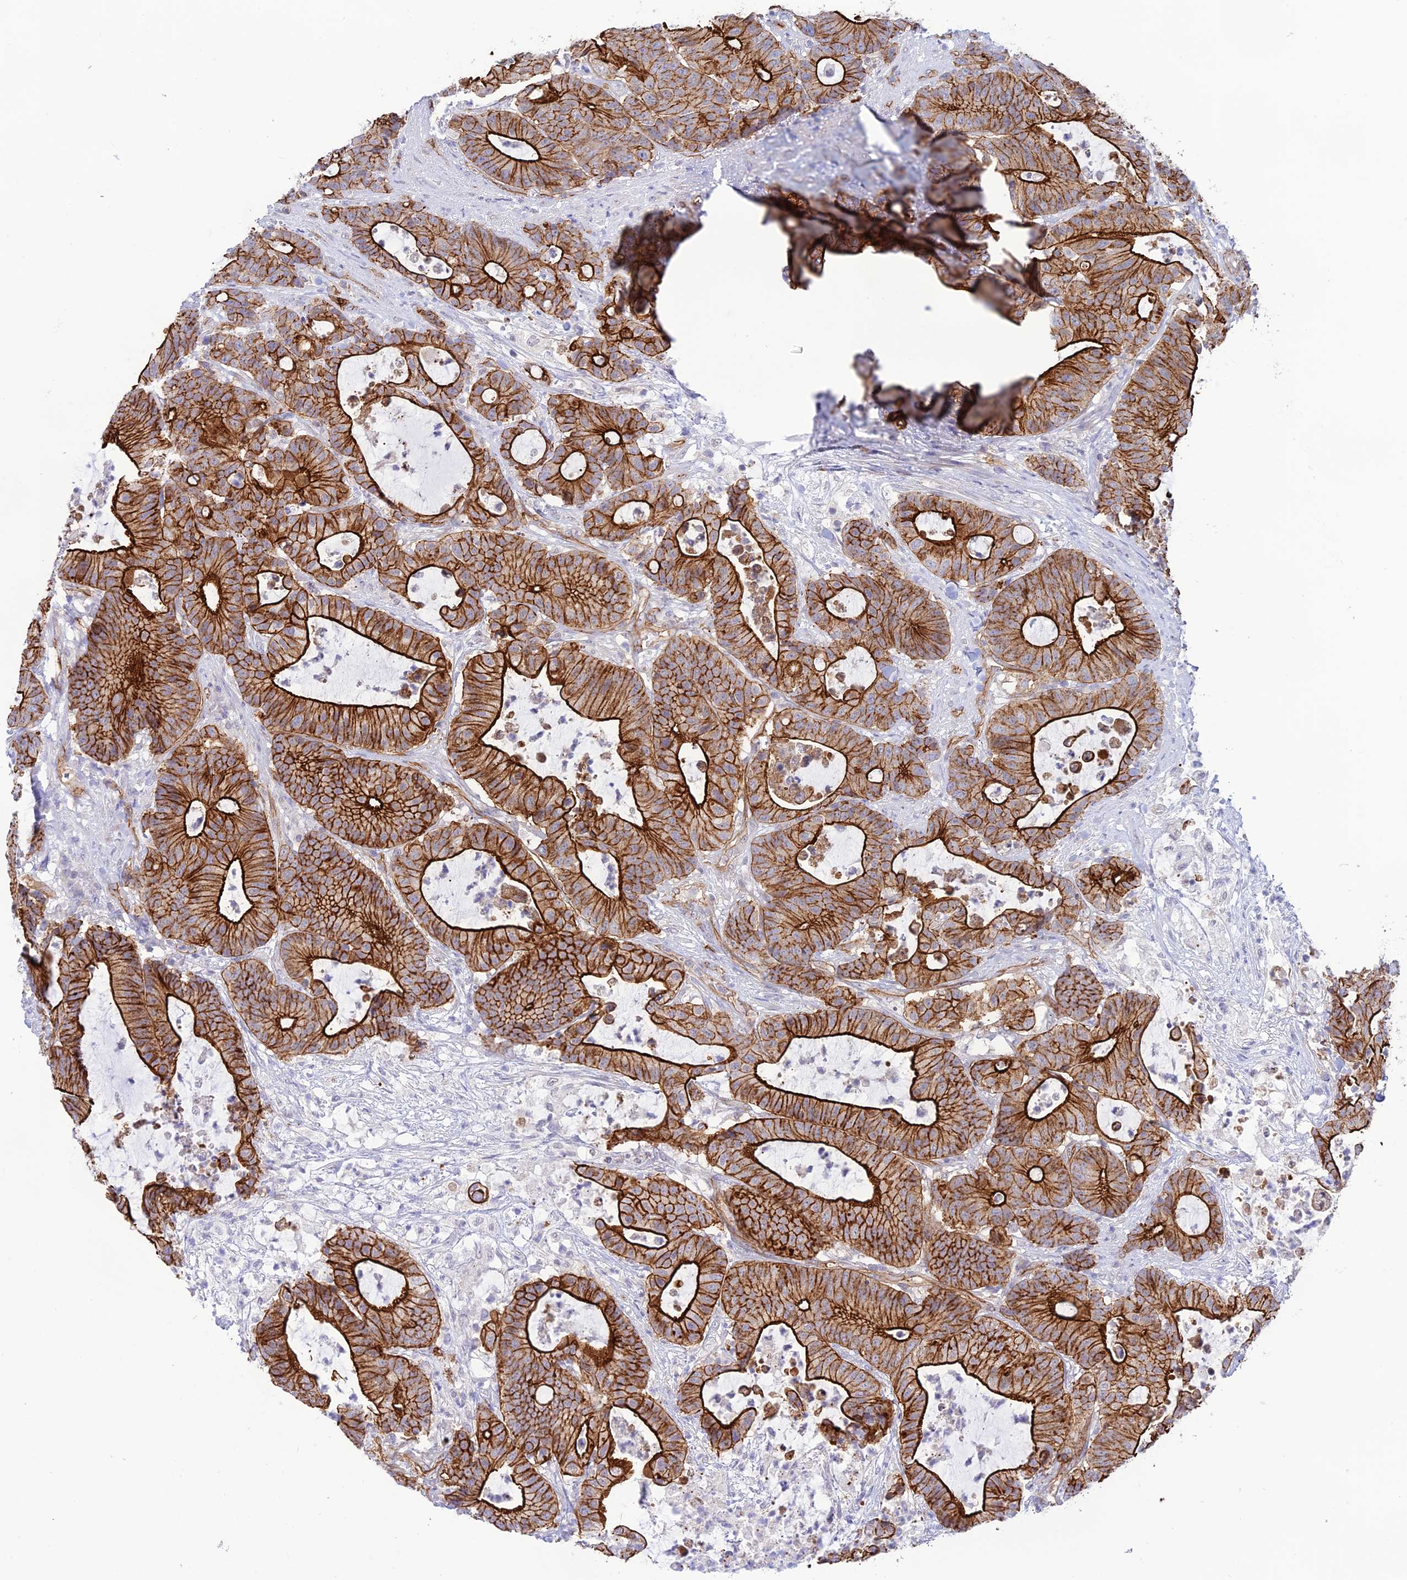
{"staining": {"intensity": "strong", "quantity": ">75%", "location": "cytoplasmic/membranous"}, "tissue": "colorectal cancer", "cell_type": "Tumor cells", "image_type": "cancer", "snomed": [{"axis": "morphology", "description": "Adenocarcinoma, NOS"}, {"axis": "topography", "description": "Colon"}], "caption": "A high-resolution photomicrograph shows immunohistochemistry staining of colorectal cancer, which displays strong cytoplasmic/membranous expression in about >75% of tumor cells.", "gene": "YPEL5", "patient": {"sex": "female", "age": 84}}